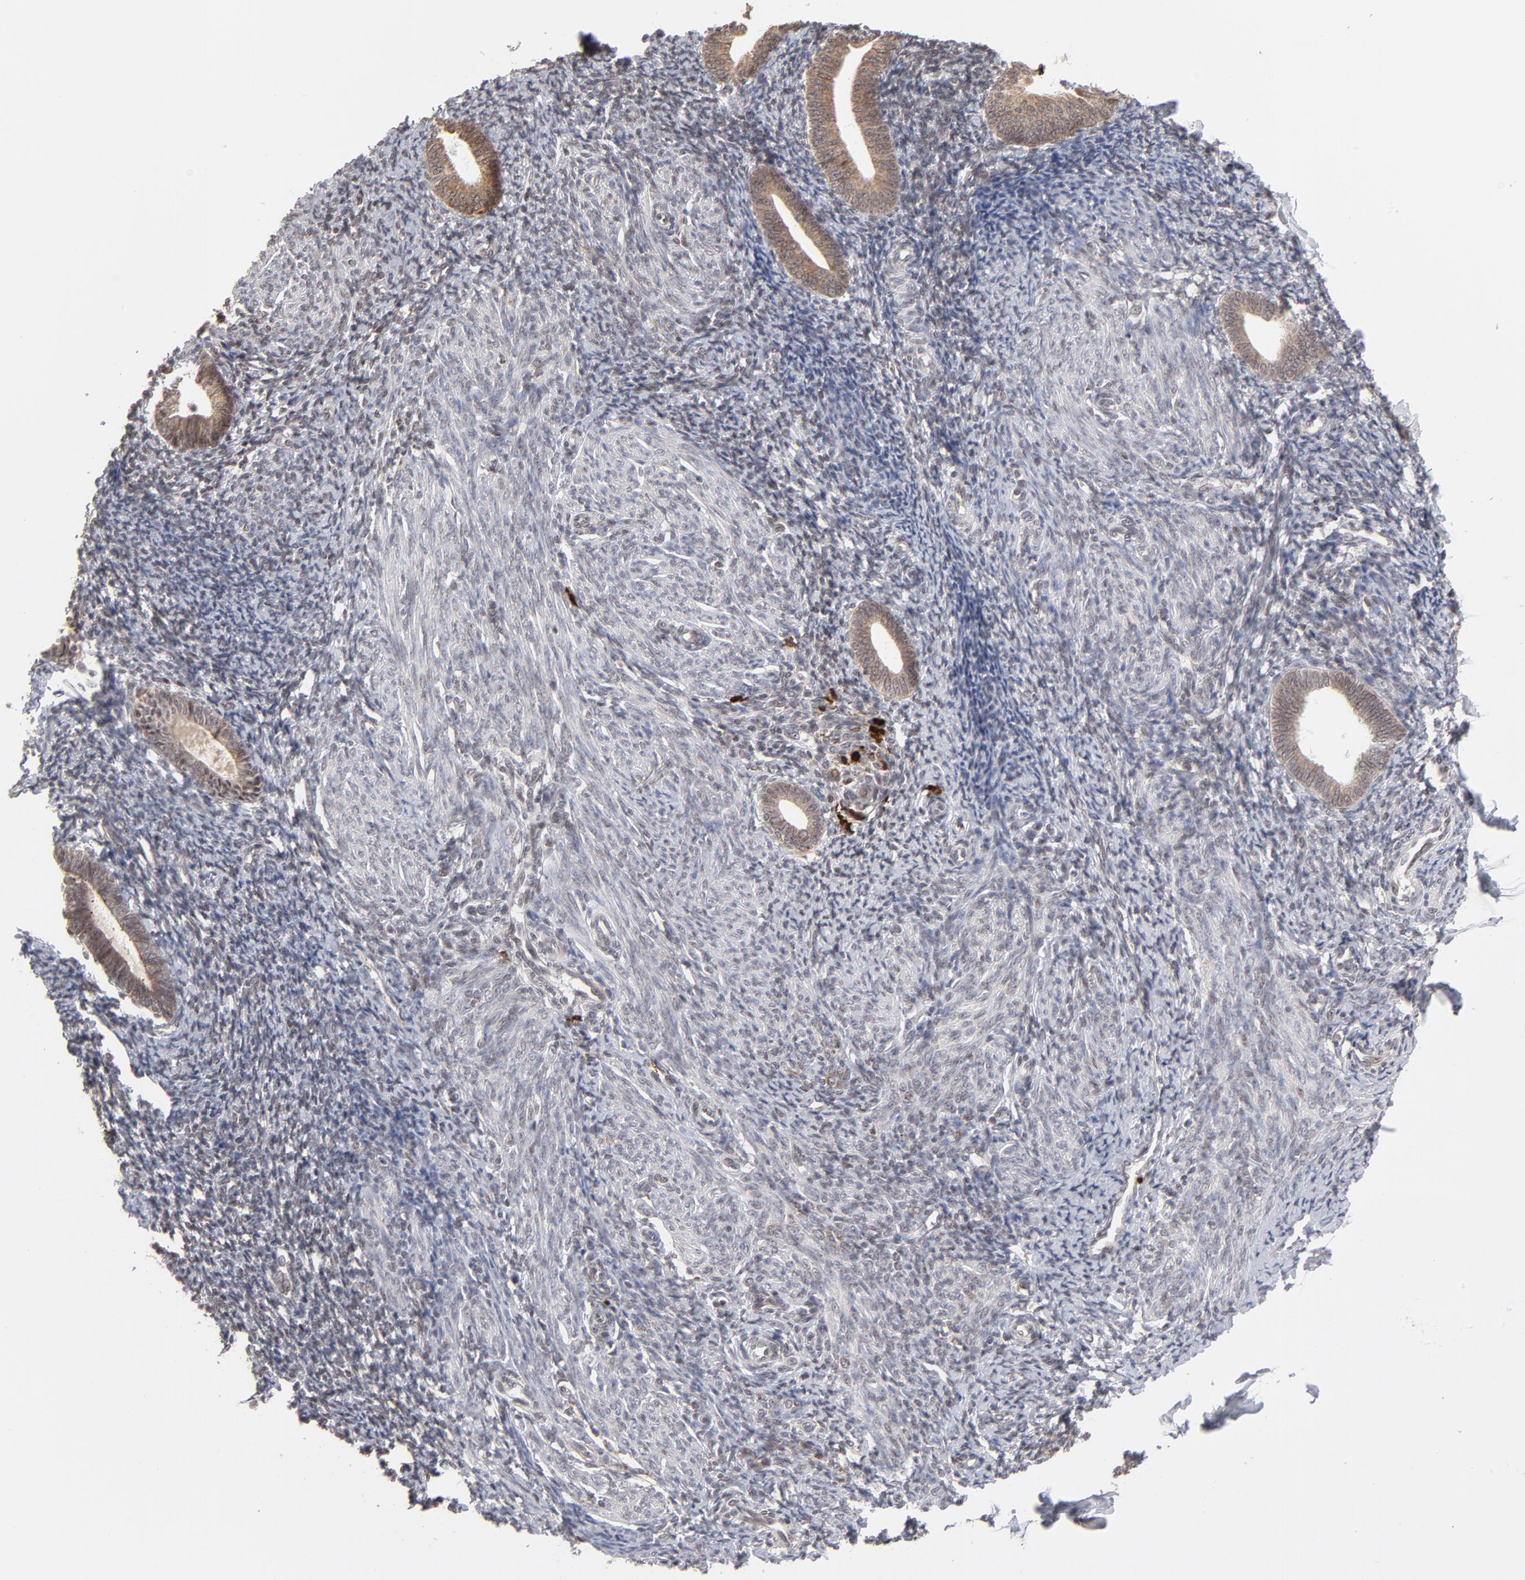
{"staining": {"intensity": "moderate", "quantity": "<25%", "location": "nuclear"}, "tissue": "endometrium", "cell_type": "Cells in endometrial stroma", "image_type": "normal", "snomed": [{"axis": "morphology", "description": "Normal tissue, NOS"}, {"axis": "topography", "description": "Endometrium"}], "caption": "About <25% of cells in endometrial stroma in unremarkable human endometrium reveal moderate nuclear protein positivity as visualized by brown immunohistochemical staining.", "gene": "ARIH1", "patient": {"sex": "female", "age": 57}}